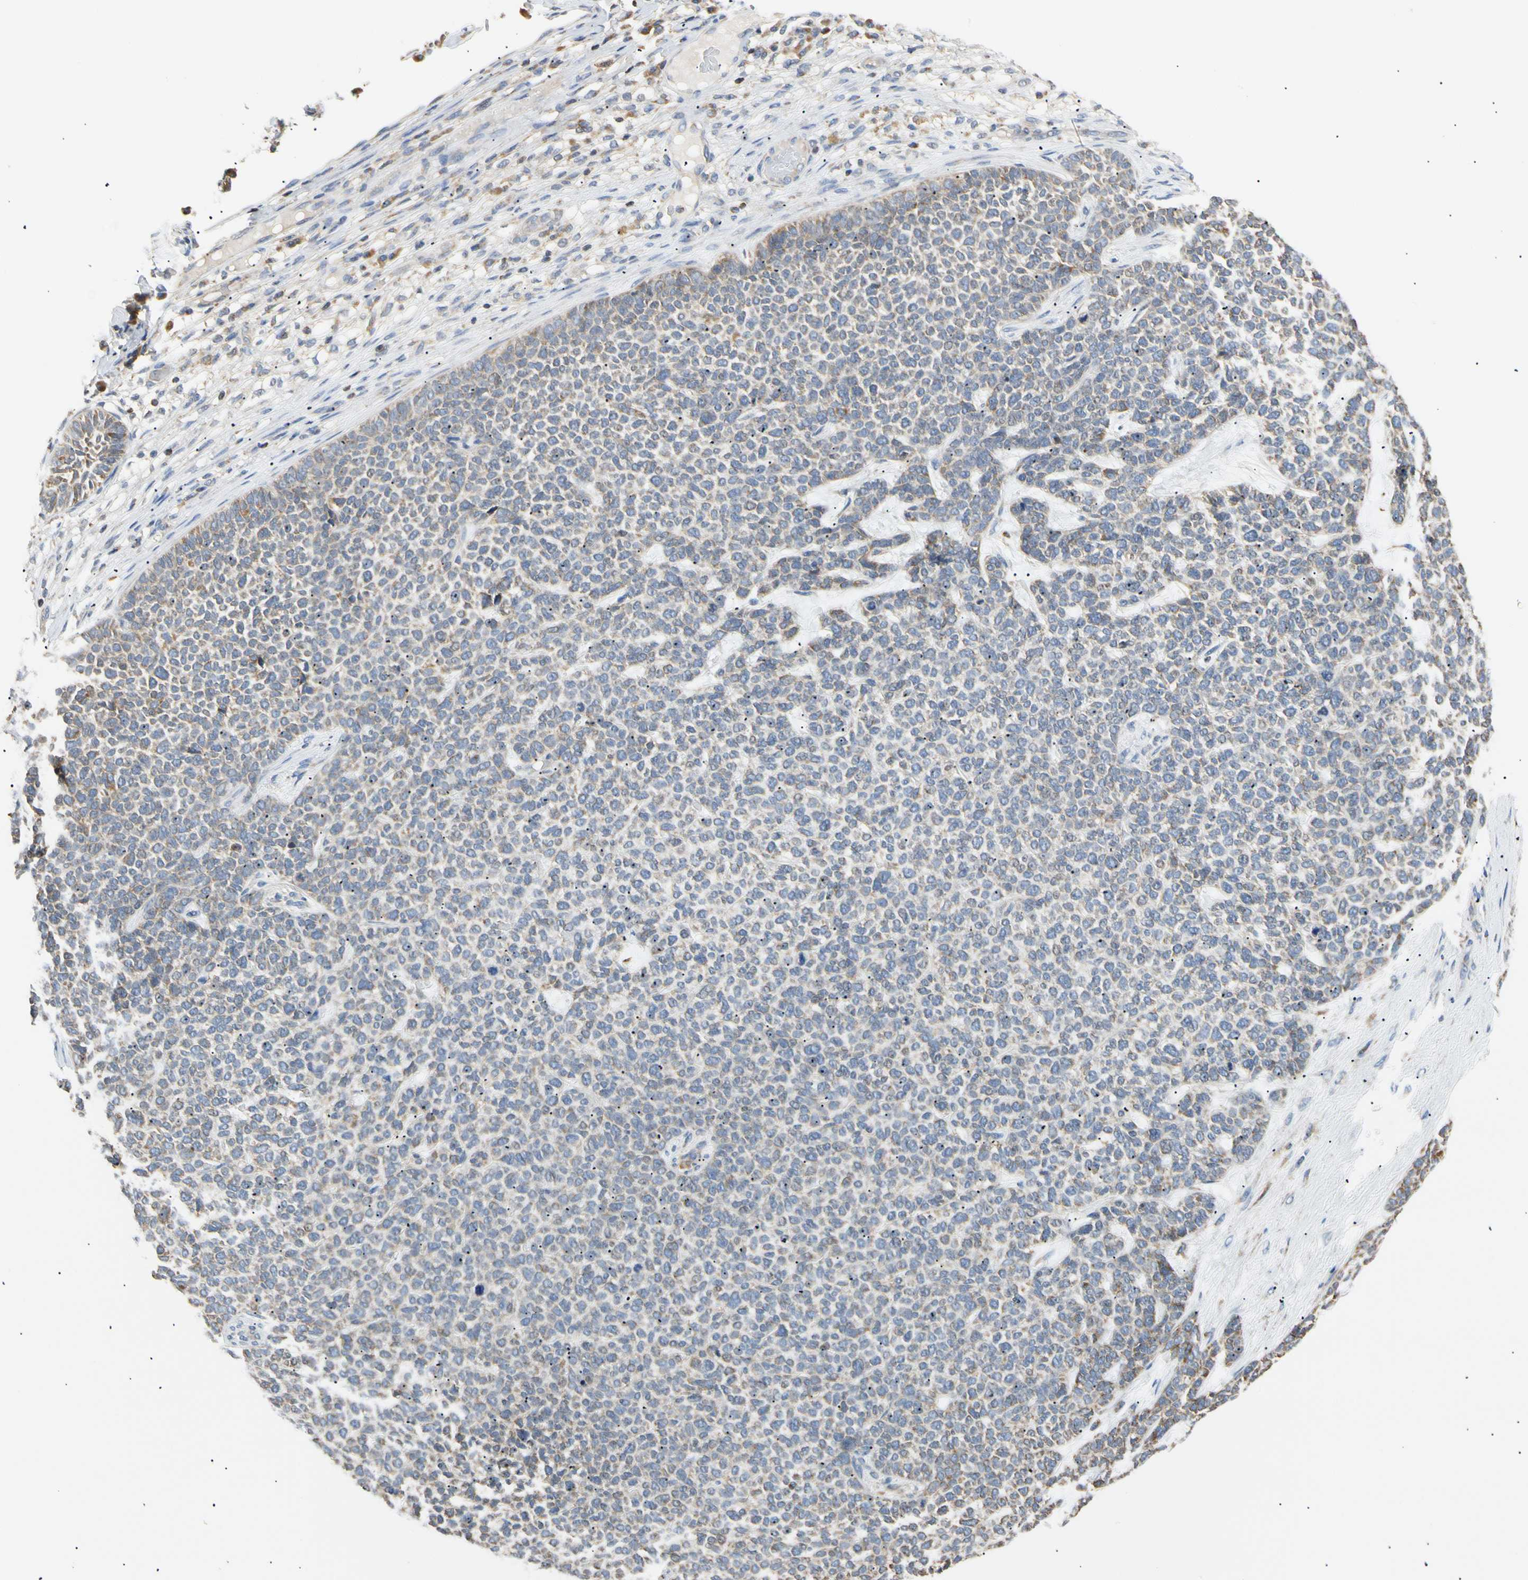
{"staining": {"intensity": "weak", "quantity": "25%-75%", "location": "cytoplasmic/membranous"}, "tissue": "skin cancer", "cell_type": "Tumor cells", "image_type": "cancer", "snomed": [{"axis": "morphology", "description": "Basal cell carcinoma"}, {"axis": "topography", "description": "Skin"}], "caption": "Immunohistochemistry (IHC) of skin cancer exhibits low levels of weak cytoplasmic/membranous expression in approximately 25%-75% of tumor cells. Nuclei are stained in blue.", "gene": "PLGRKT", "patient": {"sex": "female", "age": 84}}